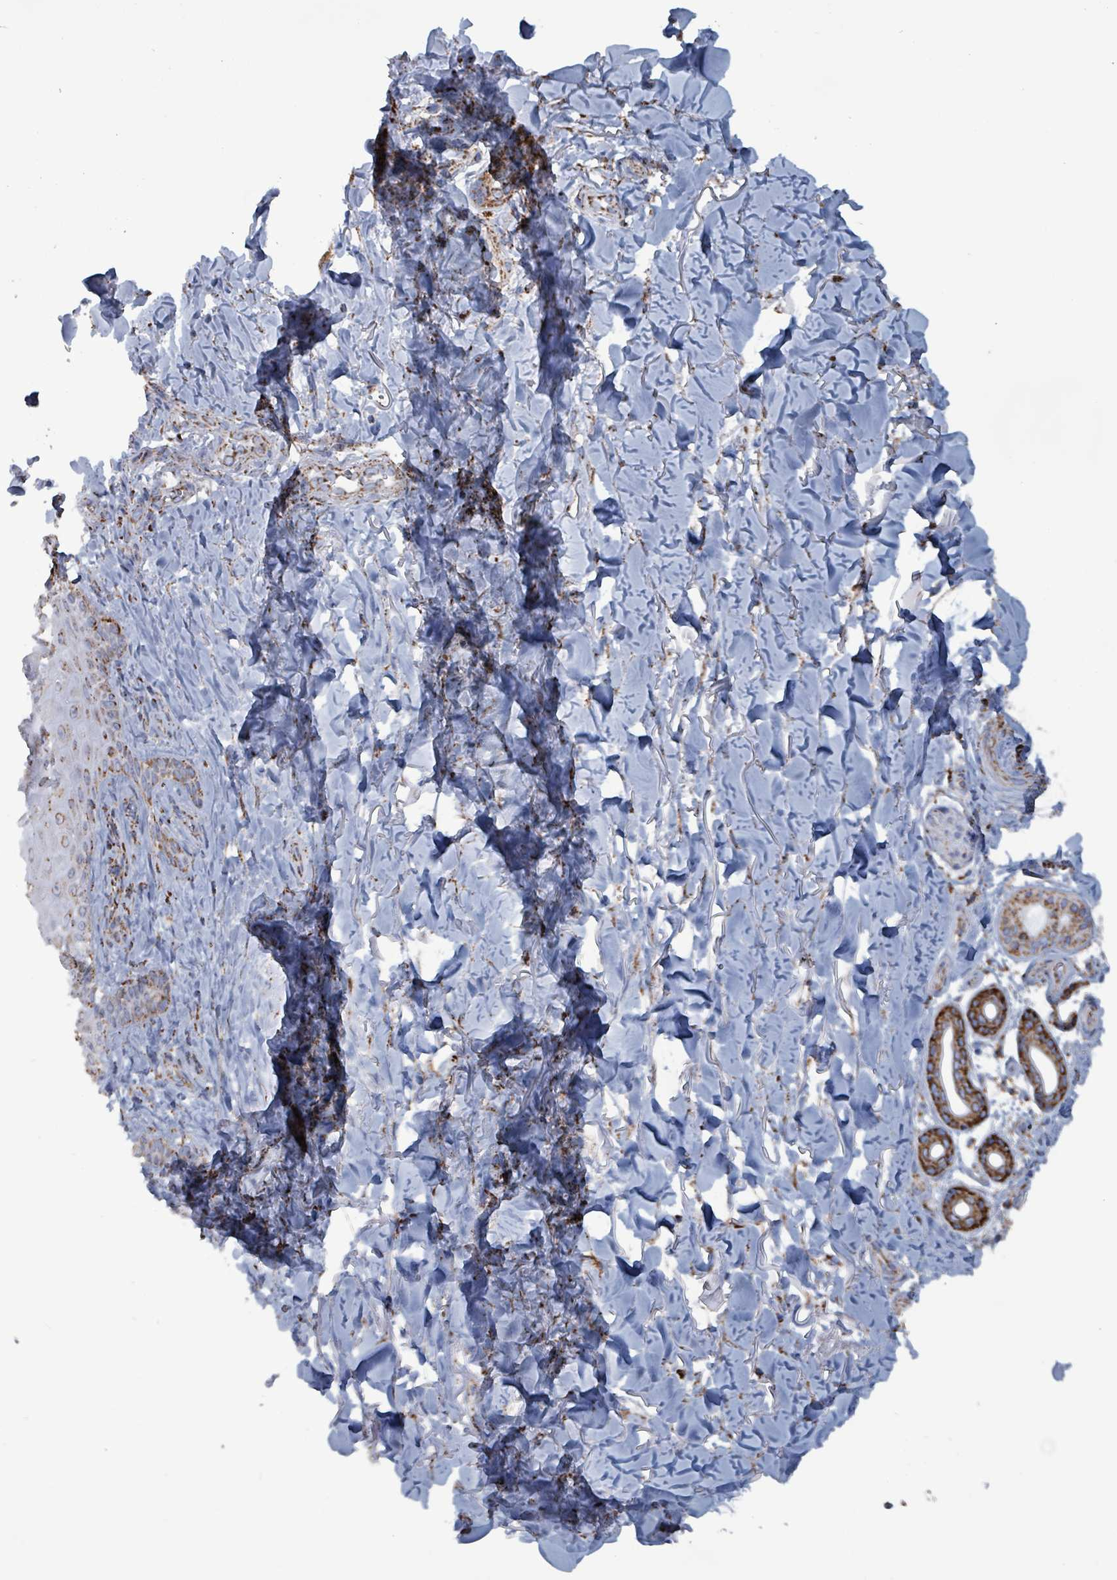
{"staining": {"intensity": "strong", "quantity": ">75%", "location": "cytoplasmic/membranous"}, "tissue": "skin", "cell_type": "Fibroblasts", "image_type": "normal", "snomed": [{"axis": "morphology", "description": "Normal tissue, NOS"}, {"axis": "topography", "description": "Skin"}], "caption": "Skin stained with immunohistochemistry (IHC) reveals strong cytoplasmic/membranous expression in approximately >75% of fibroblasts. (Stains: DAB in brown, nuclei in blue, Microscopy: brightfield microscopy at high magnification).", "gene": "IDH3B", "patient": {"sex": "male", "age": 81}}